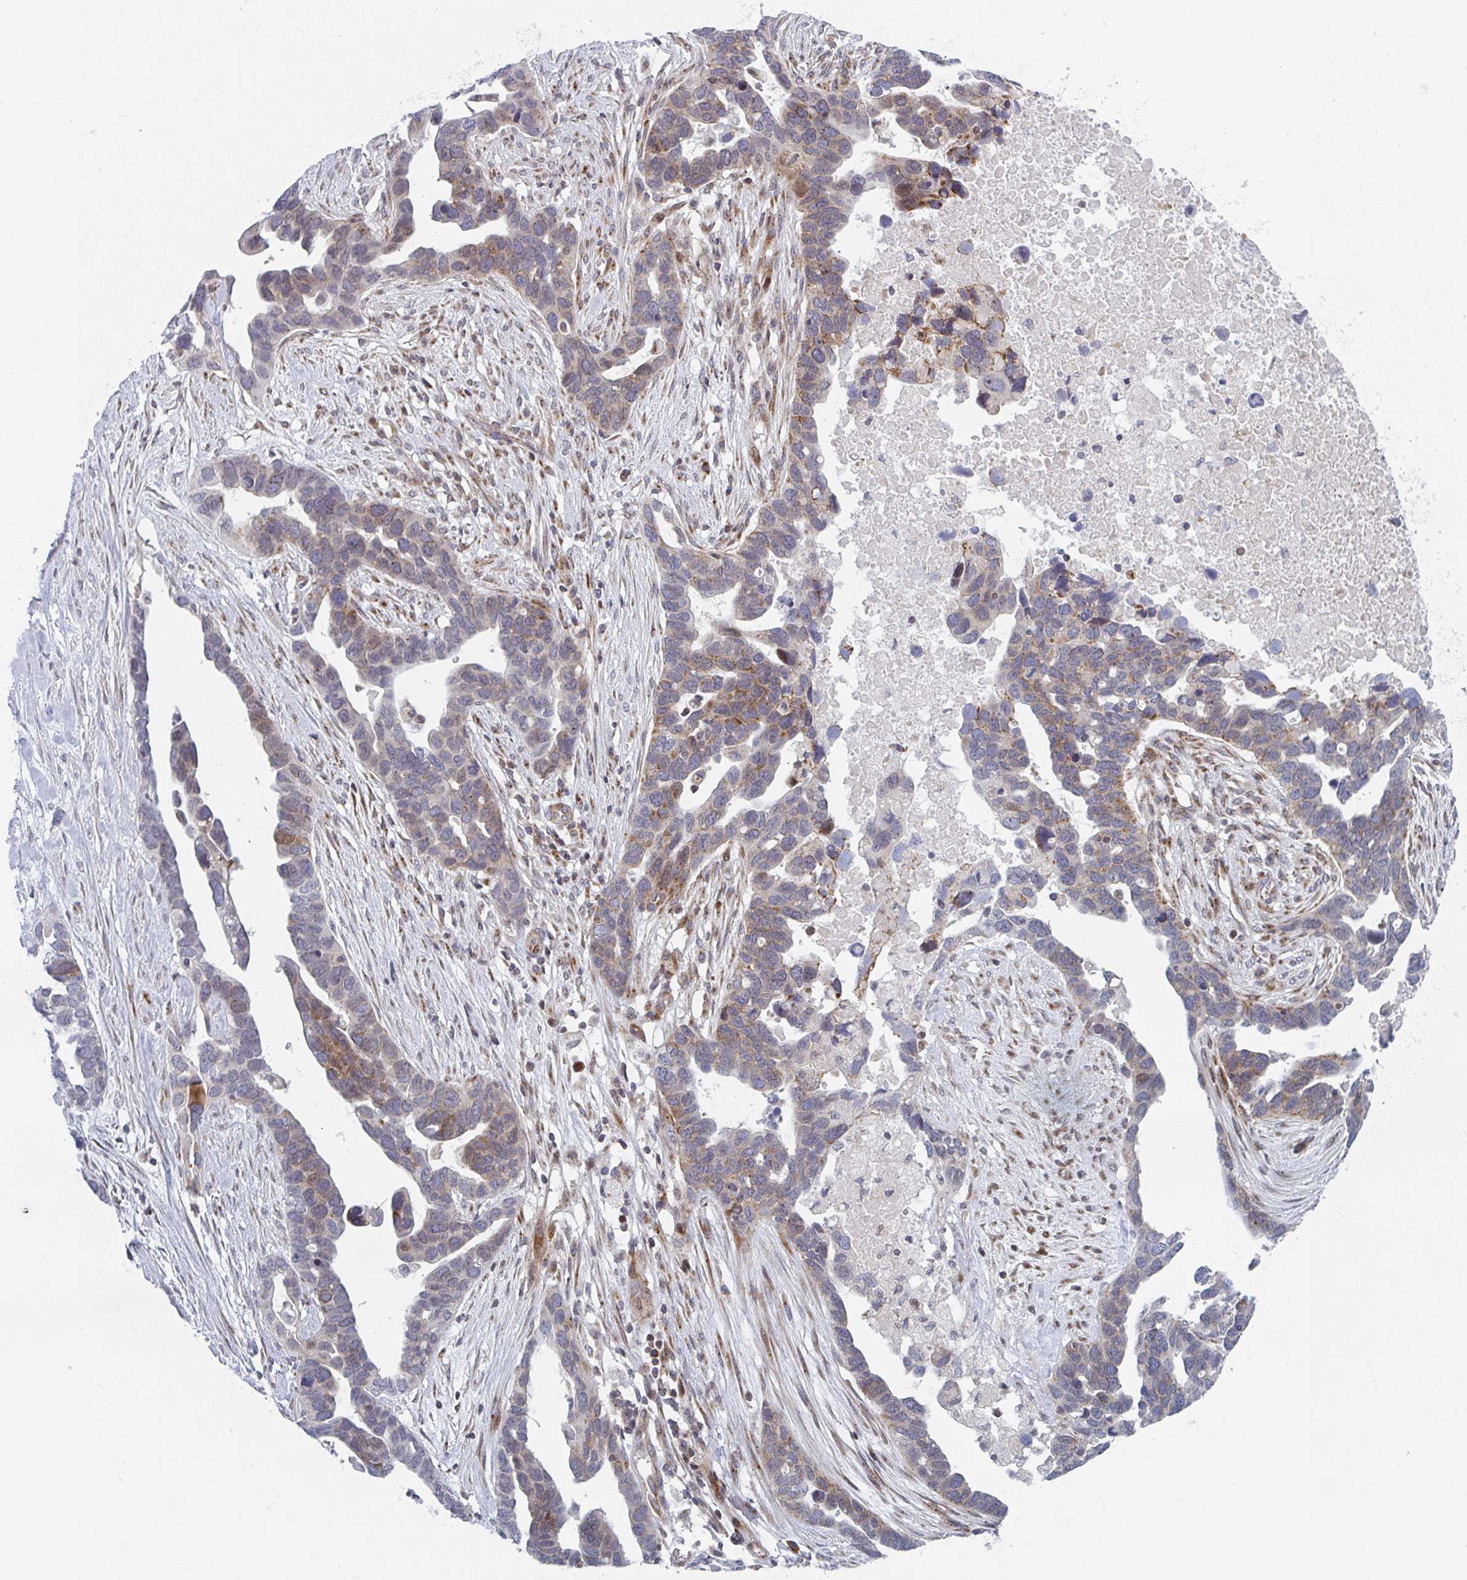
{"staining": {"intensity": "weak", "quantity": "25%-75%", "location": "cytoplasmic/membranous"}, "tissue": "ovarian cancer", "cell_type": "Tumor cells", "image_type": "cancer", "snomed": [{"axis": "morphology", "description": "Cystadenocarcinoma, serous, NOS"}, {"axis": "topography", "description": "Ovary"}], "caption": "Human serous cystadenocarcinoma (ovarian) stained for a protein (brown) shows weak cytoplasmic/membranous positive staining in approximately 25%-75% of tumor cells.", "gene": "PRKCH", "patient": {"sex": "female", "age": 54}}